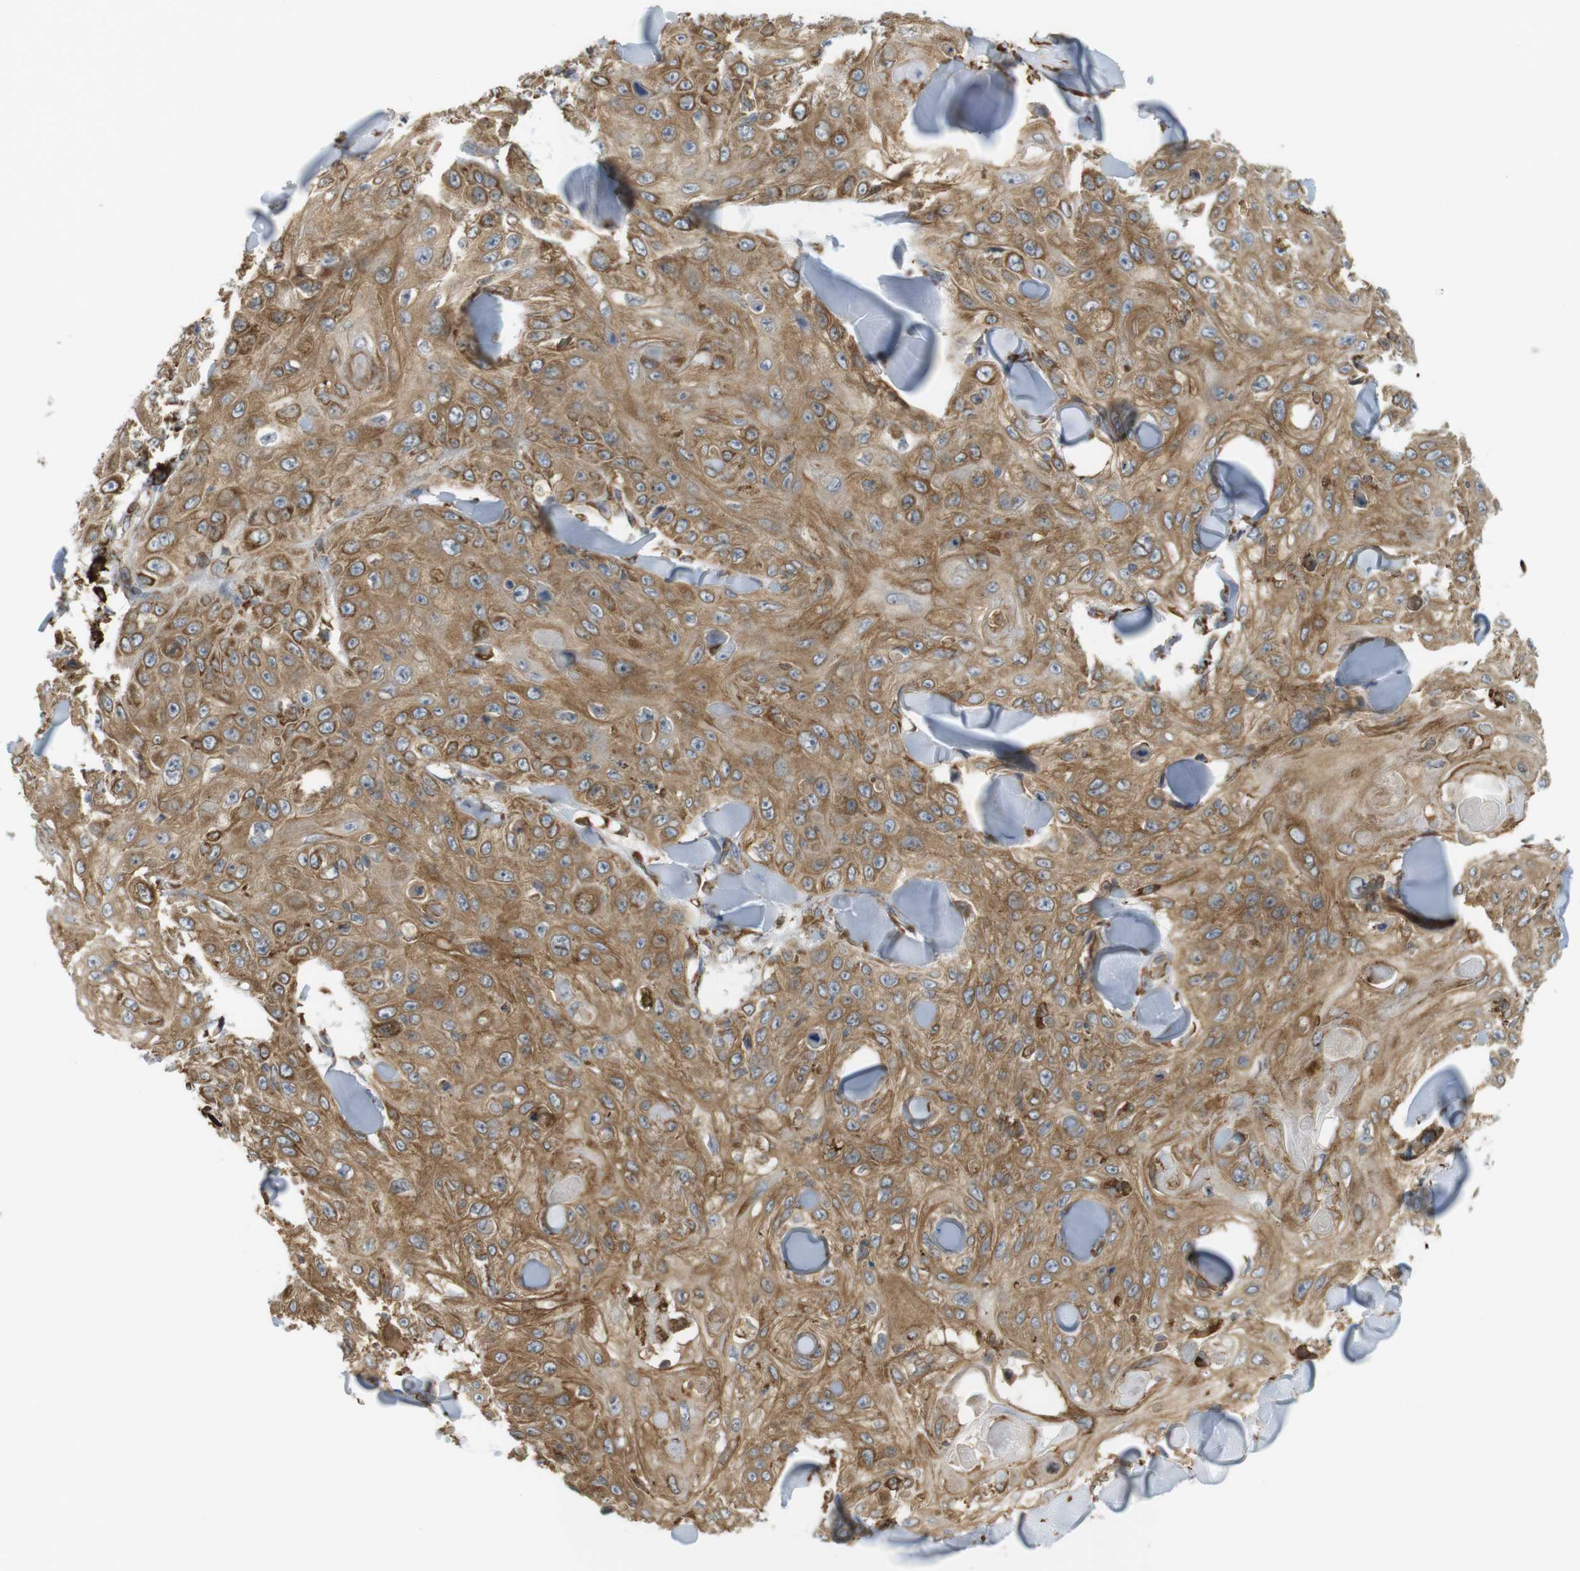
{"staining": {"intensity": "moderate", "quantity": ">75%", "location": "cytoplasmic/membranous"}, "tissue": "skin cancer", "cell_type": "Tumor cells", "image_type": "cancer", "snomed": [{"axis": "morphology", "description": "Squamous cell carcinoma, NOS"}, {"axis": "topography", "description": "Skin"}], "caption": "This photomicrograph displays immunohistochemistry (IHC) staining of human squamous cell carcinoma (skin), with medium moderate cytoplasmic/membranous expression in approximately >75% of tumor cells.", "gene": "MBOAT2", "patient": {"sex": "male", "age": 86}}